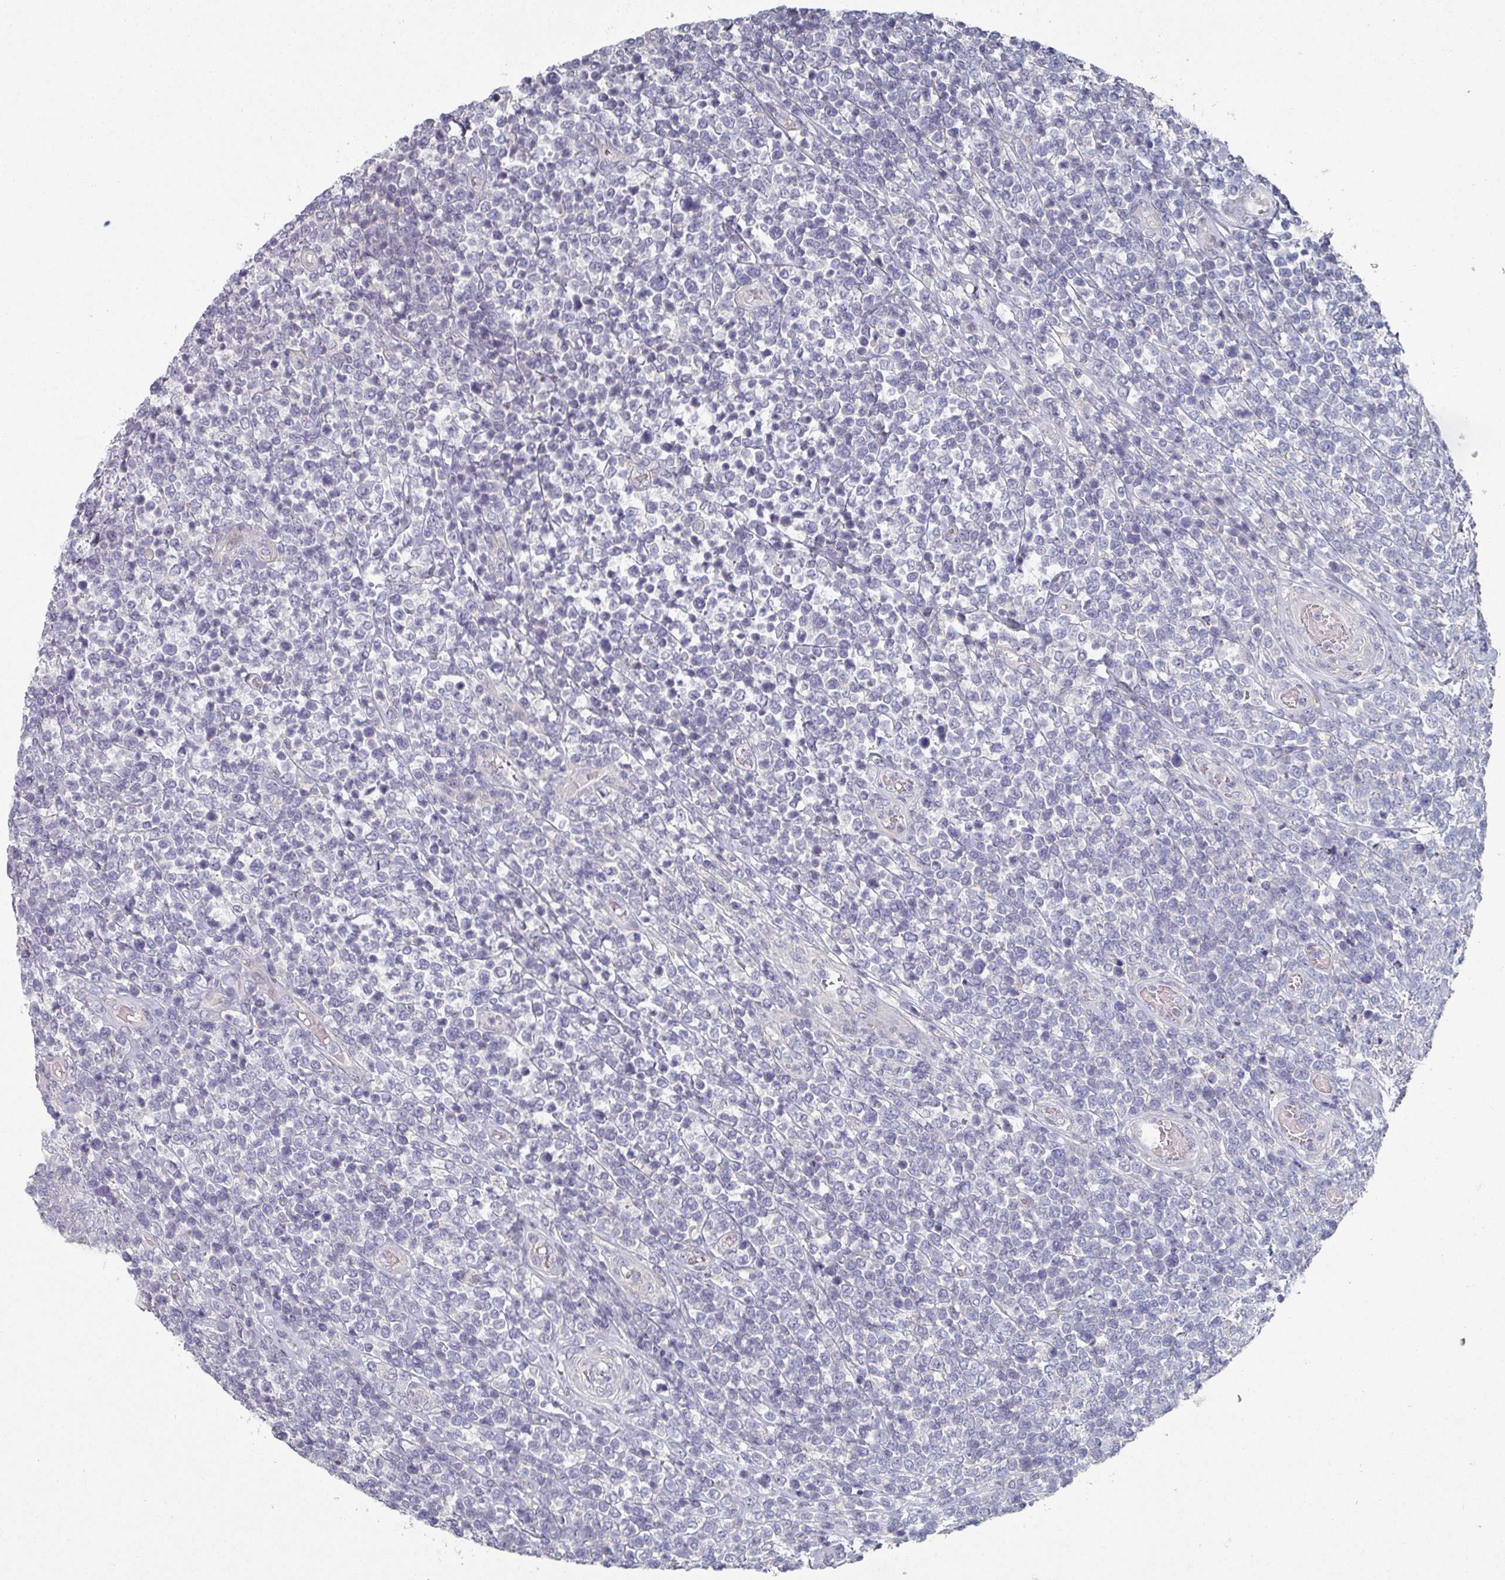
{"staining": {"intensity": "negative", "quantity": "none", "location": "none"}, "tissue": "lymphoma", "cell_type": "Tumor cells", "image_type": "cancer", "snomed": [{"axis": "morphology", "description": "Malignant lymphoma, non-Hodgkin's type, High grade"}, {"axis": "topography", "description": "Soft tissue"}], "caption": "High-grade malignant lymphoma, non-Hodgkin's type stained for a protein using immunohistochemistry displays no staining tumor cells.", "gene": "EFL1", "patient": {"sex": "female", "age": 56}}